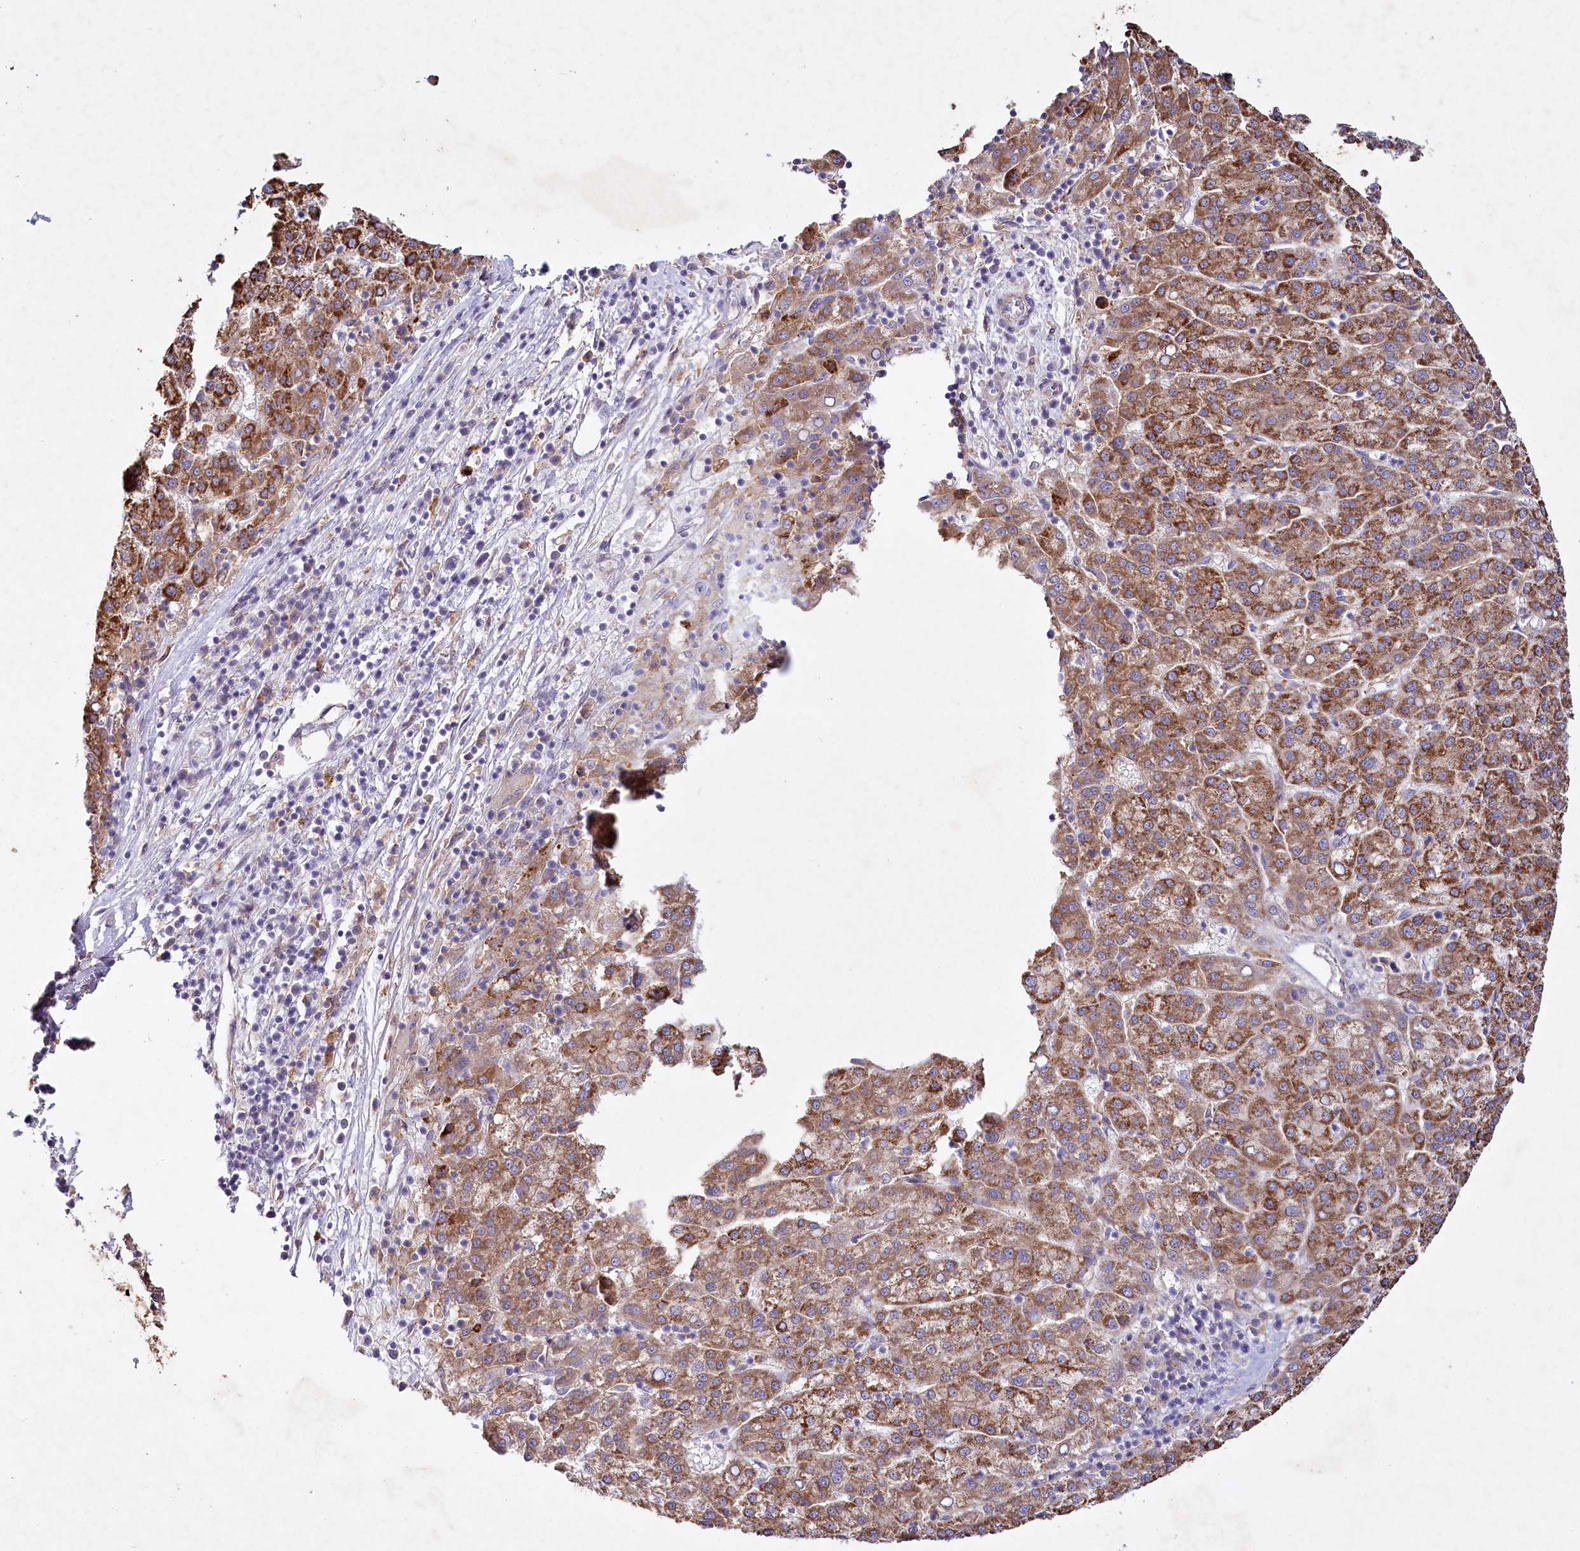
{"staining": {"intensity": "moderate", "quantity": ">75%", "location": "cytoplasmic/membranous"}, "tissue": "liver cancer", "cell_type": "Tumor cells", "image_type": "cancer", "snomed": [{"axis": "morphology", "description": "Carcinoma, Hepatocellular, NOS"}, {"axis": "topography", "description": "Liver"}], "caption": "A brown stain shows moderate cytoplasmic/membranous staining of a protein in human hepatocellular carcinoma (liver) tumor cells.", "gene": "ALDH3B1", "patient": {"sex": "female", "age": 58}}